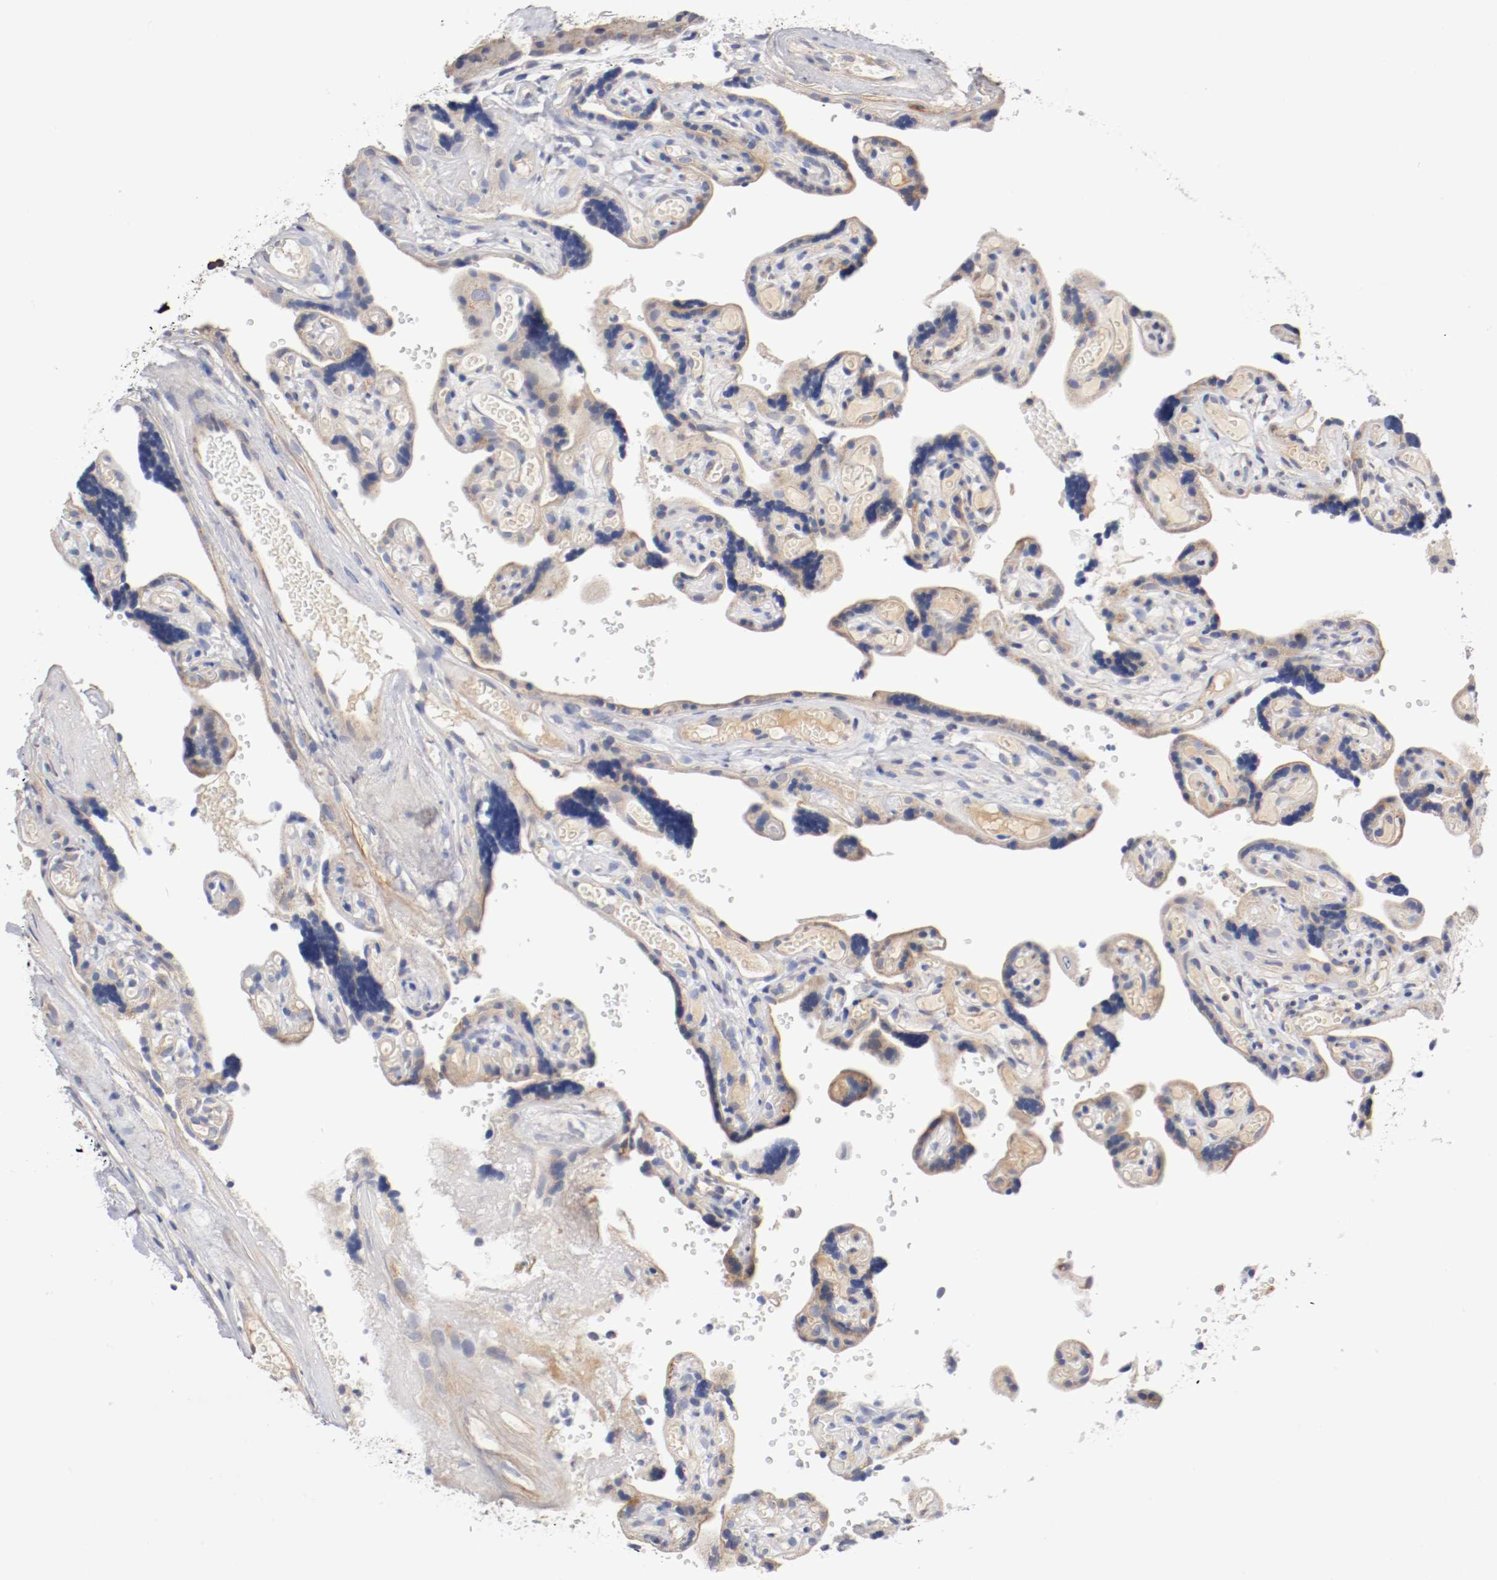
{"staining": {"intensity": "moderate", "quantity": ">75%", "location": "cytoplasmic/membranous"}, "tissue": "placenta", "cell_type": "Decidual cells", "image_type": "normal", "snomed": [{"axis": "morphology", "description": "Normal tissue, NOS"}, {"axis": "topography", "description": "Placenta"}], "caption": "IHC histopathology image of benign placenta: placenta stained using immunohistochemistry (IHC) demonstrates medium levels of moderate protein expression localized specifically in the cytoplasmic/membranous of decidual cells, appearing as a cytoplasmic/membranous brown color.", "gene": "PCSK6", "patient": {"sex": "female", "age": 30}}